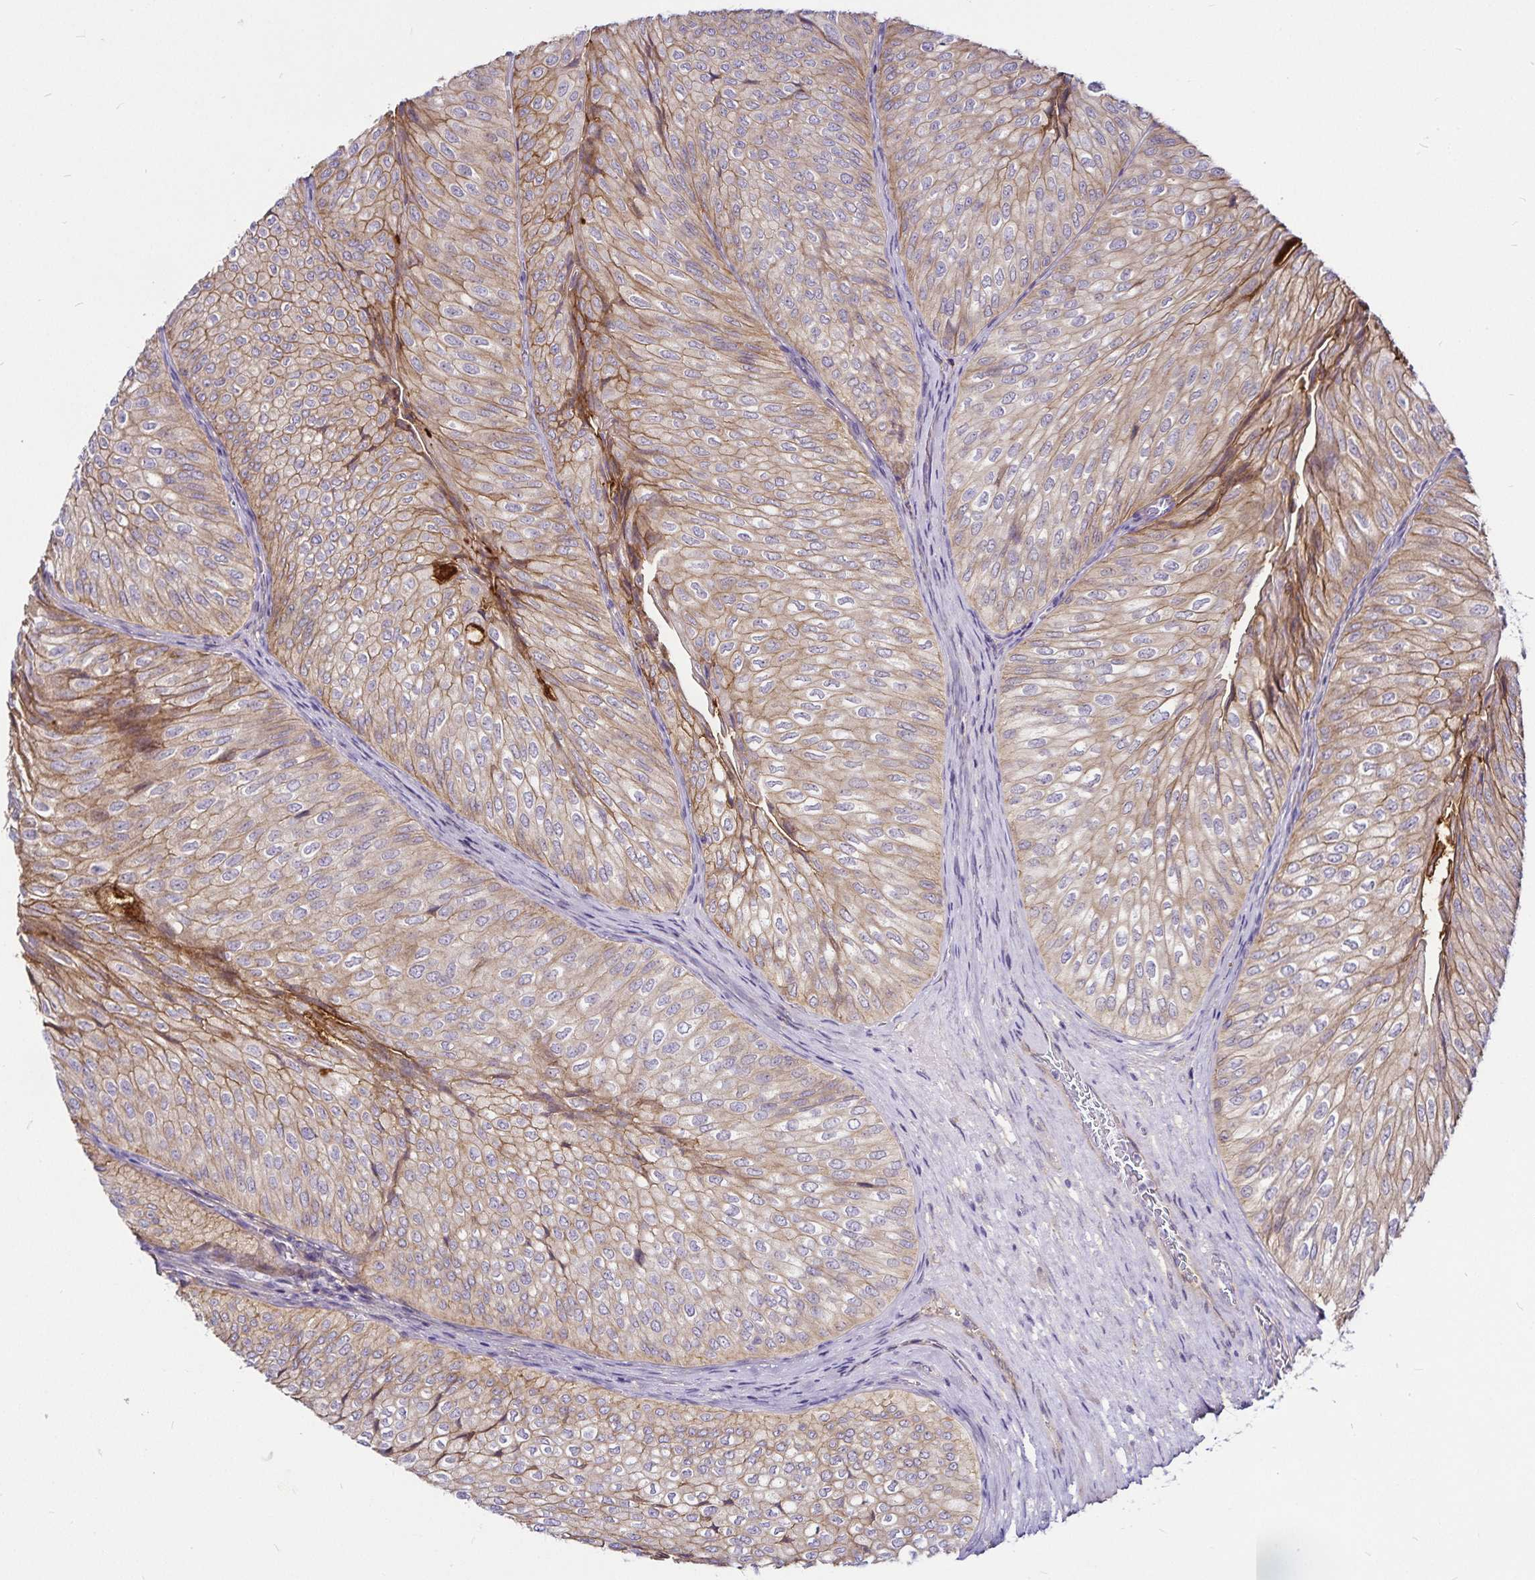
{"staining": {"intensity": "moderate", "quantity": "25%-75%", "location": "cytoplasmic/membranous"}, "tissue": "urothelial cancer", "cell_type": "Tumor cells", "image_type": "cancer", "snomed": [{"axis": "morphology", "description": "Urothelial carcinoma, NOS"}, {"axis": "topography", "description": "Urinary bladder"}], "caption": "High-power microscopy captured an IHC micrograph of transitional cell carcinoma, revealing moderate cytoplasmic/membranous staining in about 25%-75% of tumor cells. The staining is performed using DAB (3,3'-diaminobenzidine) brown chromogen to label protein expression. The nuclei are counter-stained blue using hematoxylin.", "gene": "GNG12", "patient": {"sex": "male", "age": 62}}